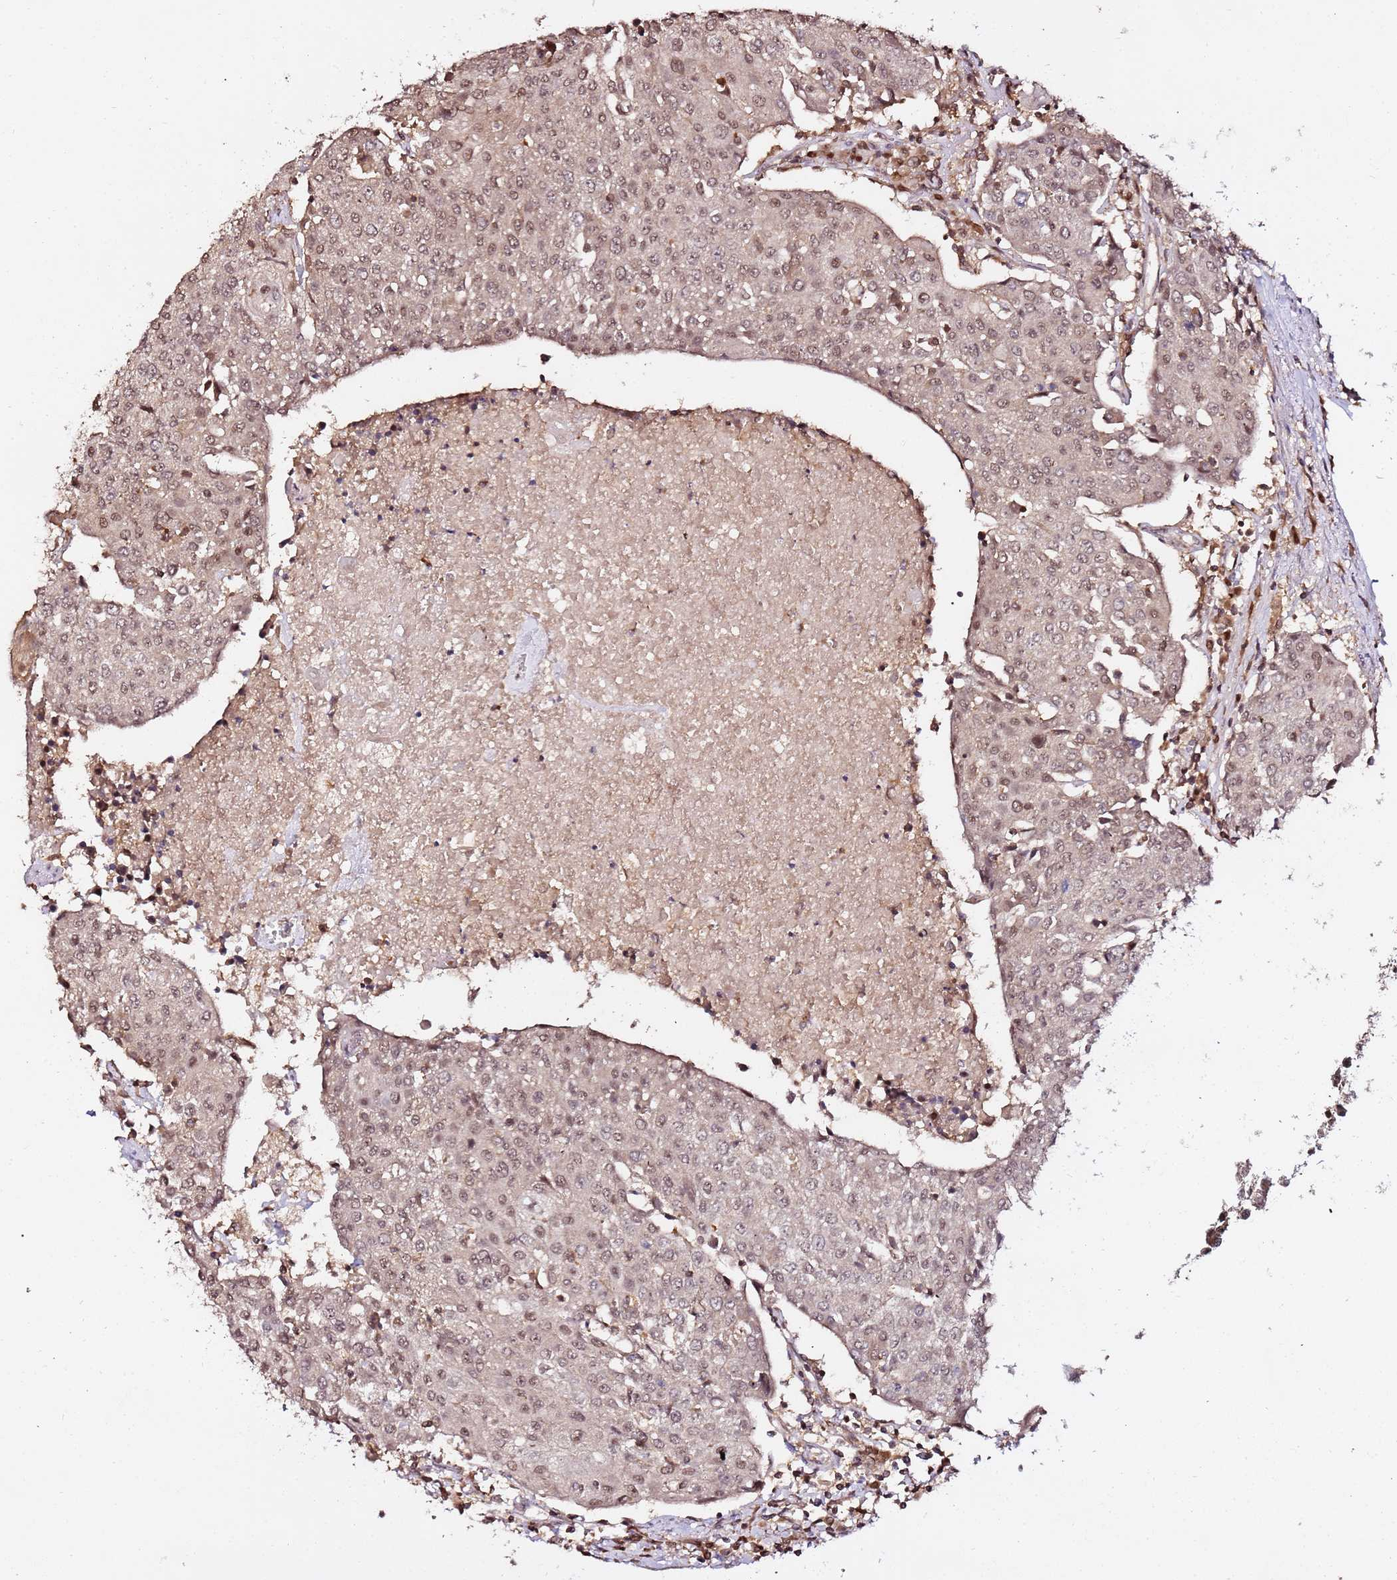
{"staining": {"intensity": "weak", "quantity": ">75%", "location": "nuclear"}, "tissue": "urothelial cancer", "cell_type": "Tumor cells", "image_type": "cancer", "snomed": [{"axis": "morphology", "description": "Urothelial carcinoma, High grade"}, {"axis": "topography", "description": "Urinary bladder"}], "caption": "A high-resolution micrograph shows IHC staining of high-grade urothelial carcinoma, which demonstrates weak nuclear staining in about >75% of tumor cells. Nuclei are stained in blue.", "gene": "OR5V1", "patient": {"sex": "female", "age": 85}}